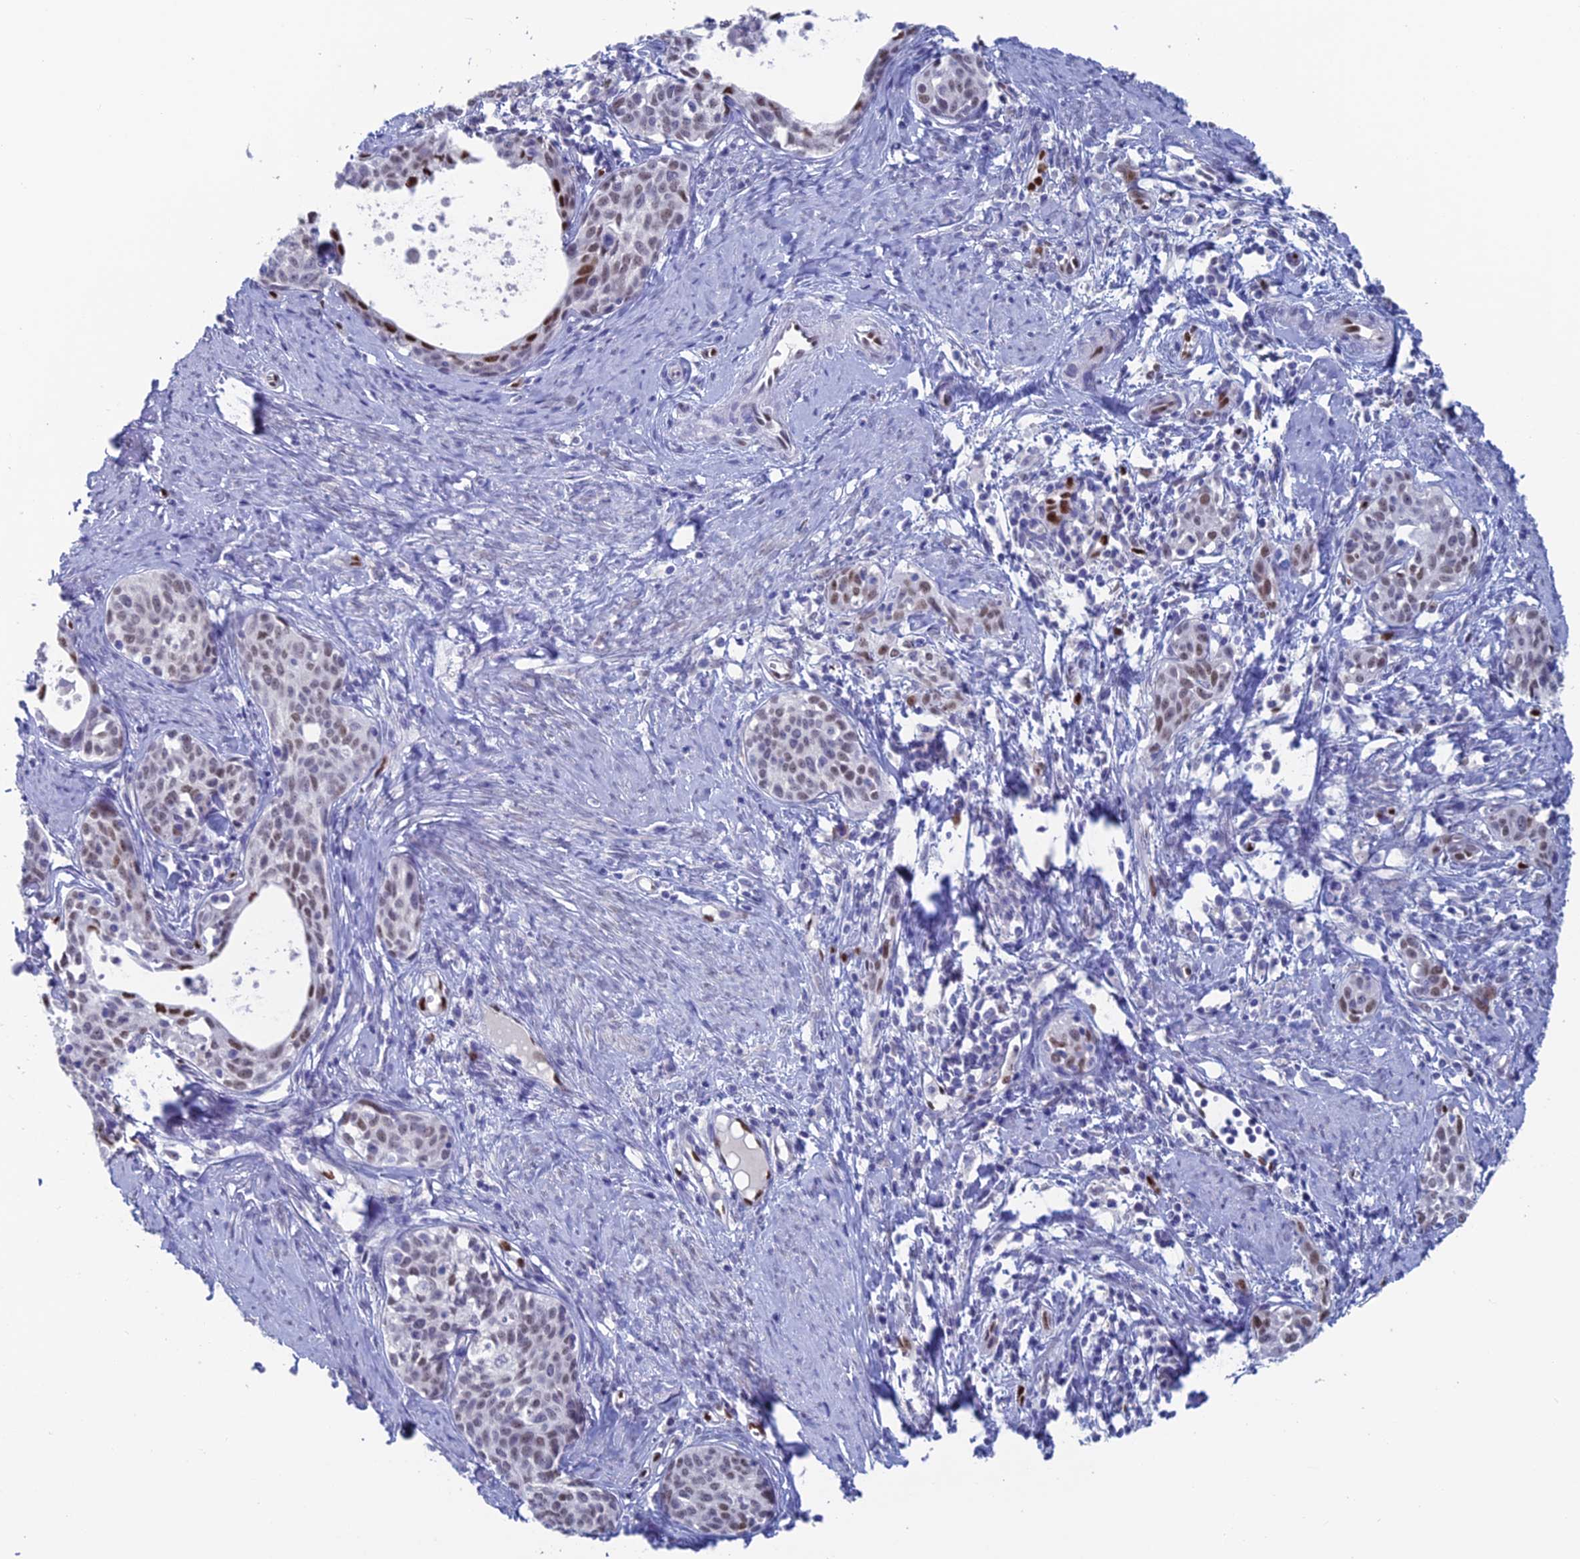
{"staining": {"intensity": "strong", "quantity": "<25%", "location": "nuclear"}, "tissue": "cervical cancer", "cell_type": "Tumor cells", "image_type": "cancer", "snomed": [{"axis": "morphology", "description": "Squamous cell carcinoma, NOS"}, {"axis": "topography", "description": "Cervix"}], "caption": "Brown immunohistochemical staining in human squamous cell carcinoma (cervical) demonstrates strong nuclear expression in about <25% of tumor cells. (DAB = brown stain, brightfield microscopy at high magnification).", "gene": "NOL4L", "patient": {"sex": "female", "age": 52}}